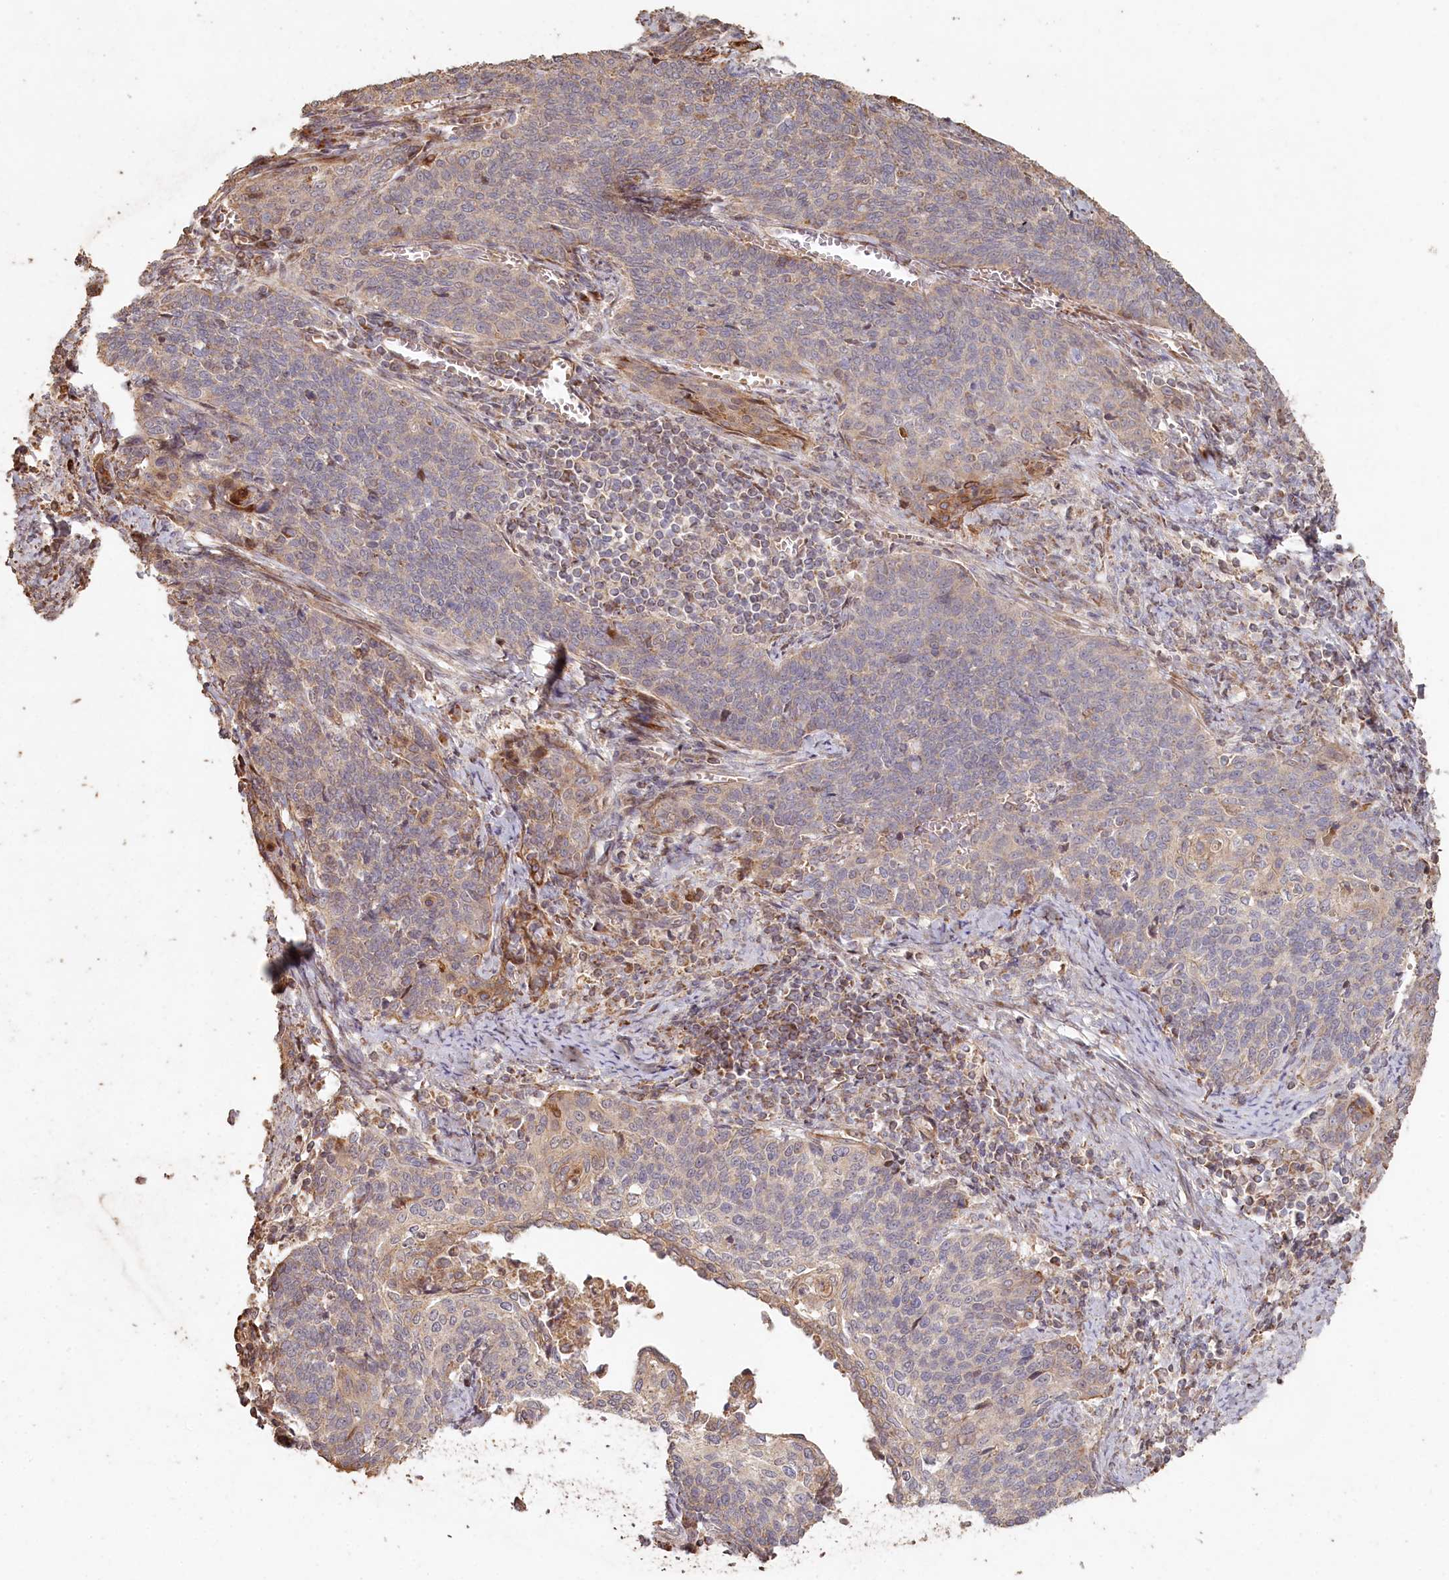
{"staining": {"intensity": "negative", "quantity": "none", "location": "none"}, "tissue": "cervical cancer", "cell_type": "Tumor cells", "image_type": "cancer", "snomed": [{"axis": "morphology", "description": "Squamous cell carcinoma, NOS"}, {"axis": "topography", "description": "Cervix"}], "caption": "A photomicrograph of human cervical squamous cell carcinoma is negative for staining in tumor cells.", "gene": "HAL", "patient": {"sex": "female", "age": 39}}